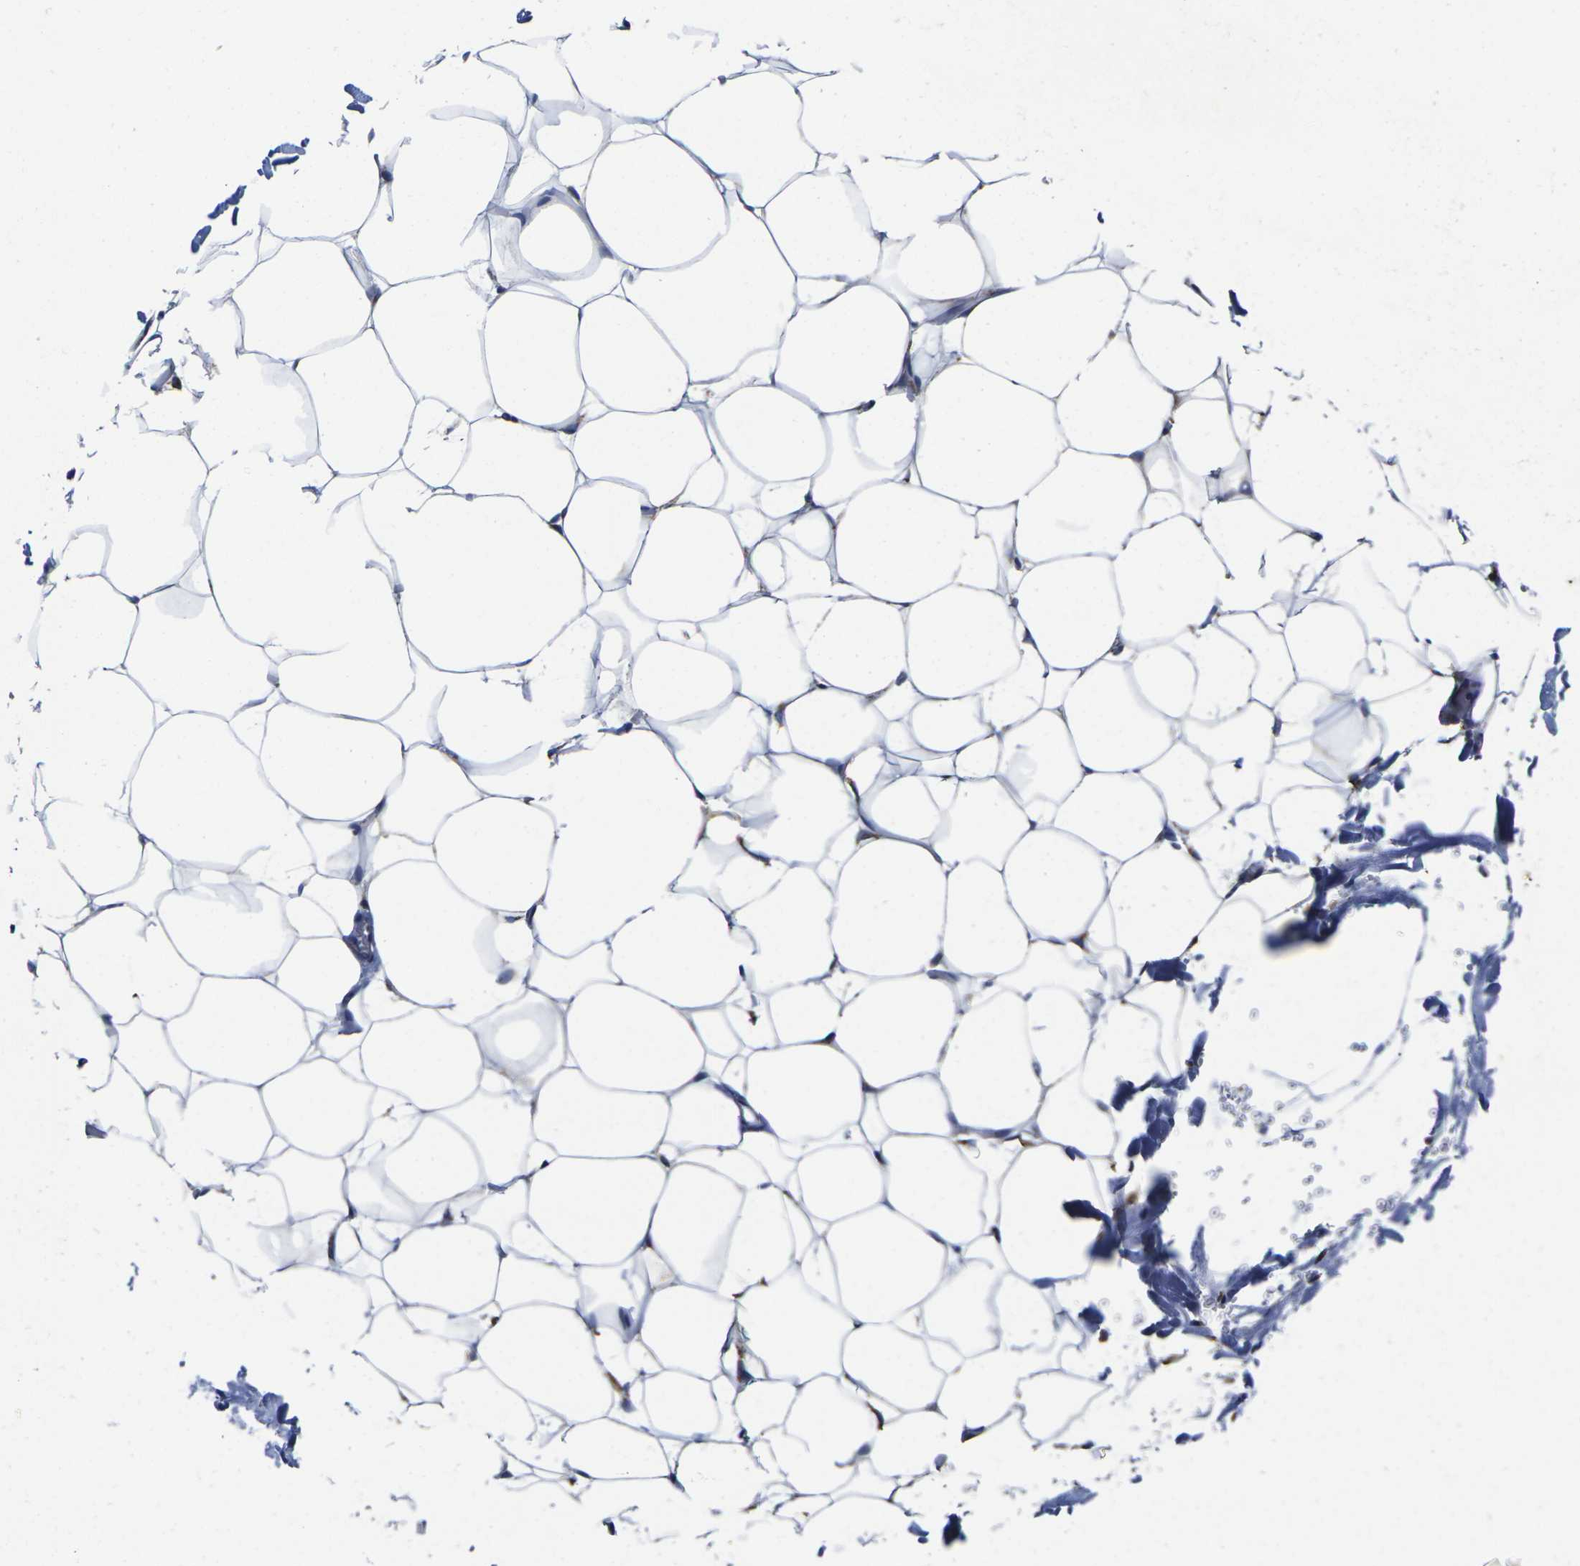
{"staining": {"intensity": "negative", "quantity": "none", "location": "none"}, "tissue": "adipose tissue", "cell_type": "Adipocytes", "image_type": "normal", "snomed": [{"axis": "morphology", "description": "Normal tissue, NOS"}, {"axis": "topography", "description": "Breast"}, {"axis": "topography", "description": "Adipose tissue"}], "caption": "An image of human adipose tissue is negative for staining in adipocytes. (Brightfield microscopy of DAB IHC at high magnification).", "gene": "P2RY11", "patient": {"sex": "female", "age": 25}}